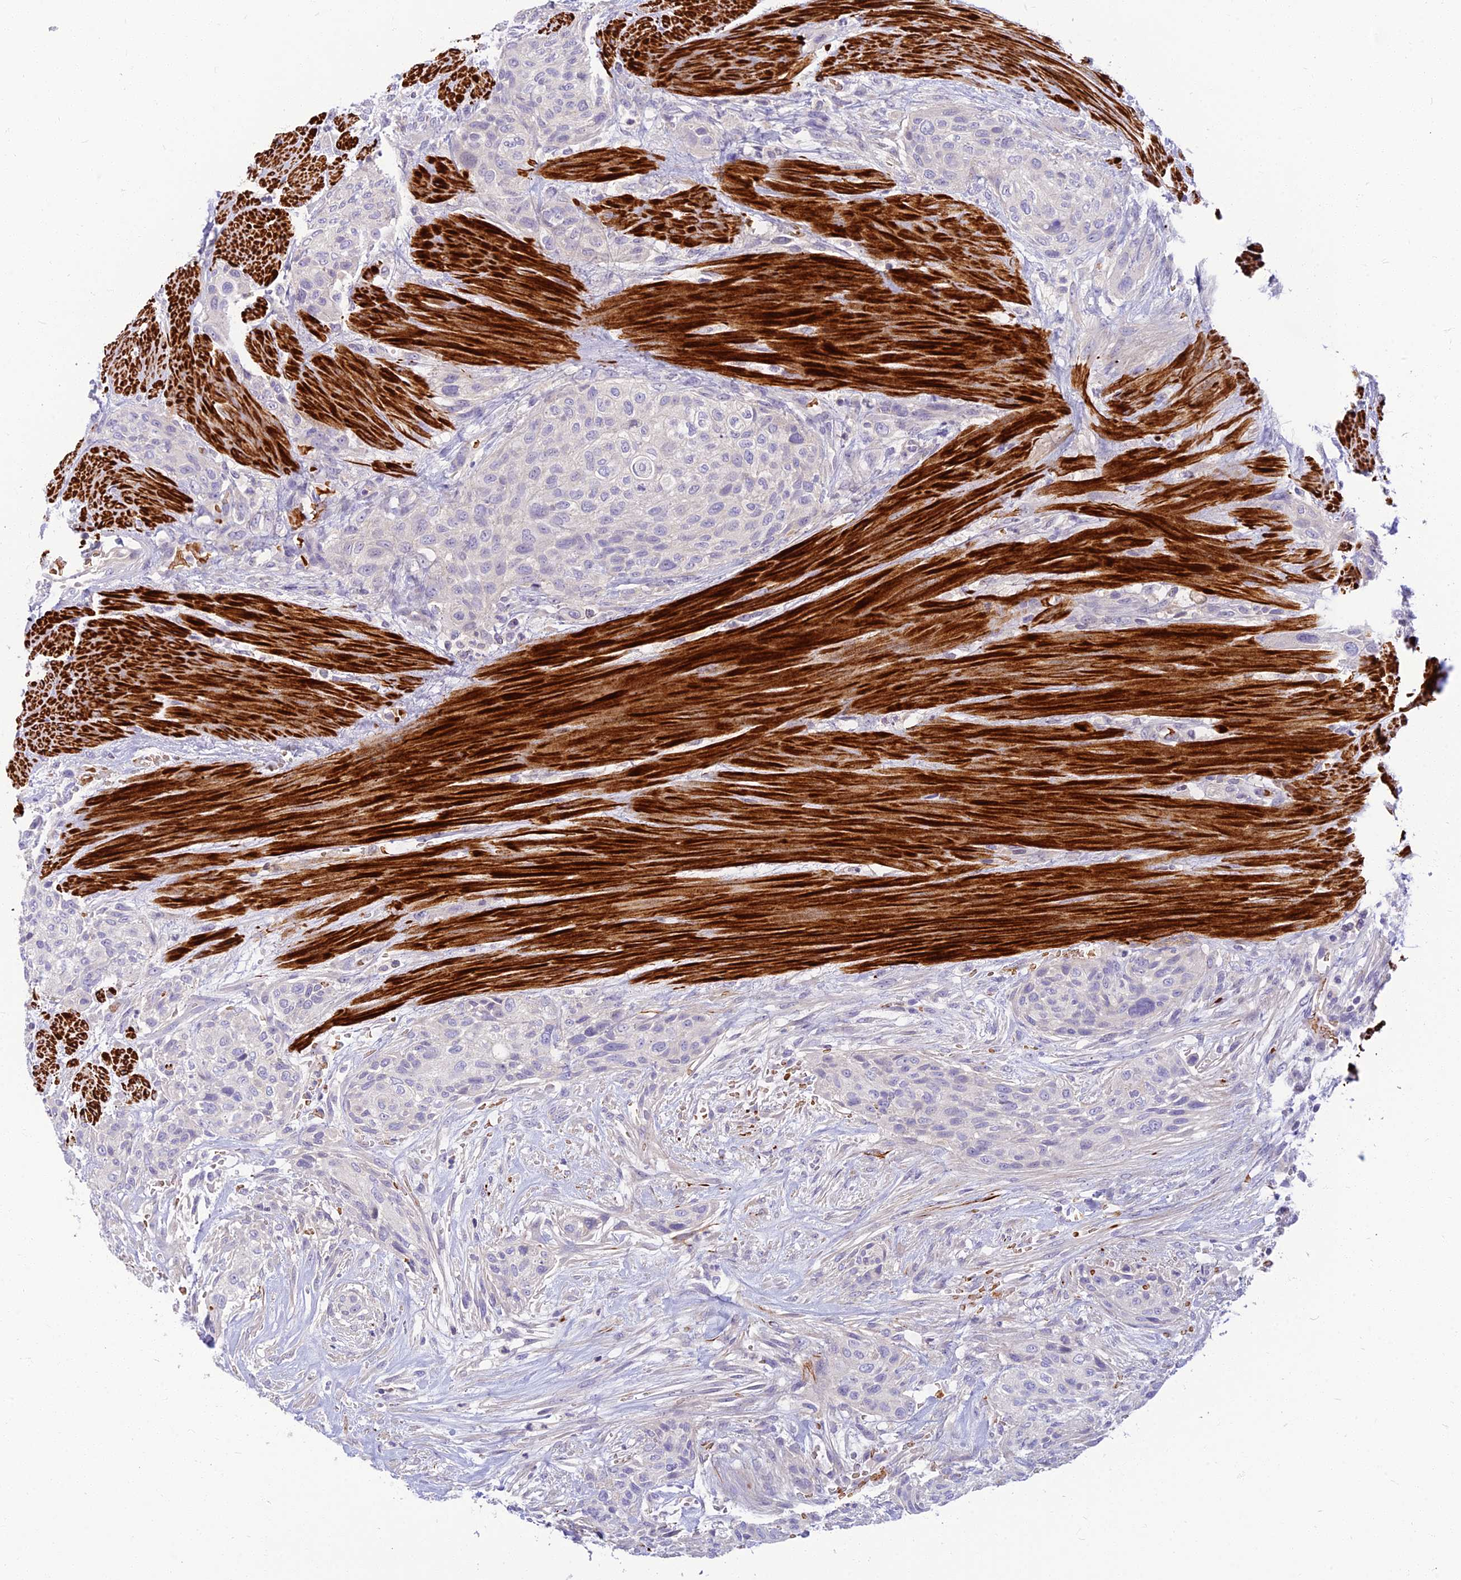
{"staining": {"intensity": "negative", "quantity": "none", "location": "none"}, "tissue": "urothelial cancer", "cell_type": "Tumor cells", "image_type": "cancer", "snomed": [{"axis": "morphology", "description": "Urothelial carcinoma, High grade"}, {"axis": "topography", "description": "Urinary bladder"}], "caption": "Micrograph shows no protein staining in tumor cells of urothelial carcinoma (high-grade) tissue.", "gene": "CLIP4", "patient": {"sex": "male", "age": 35}}